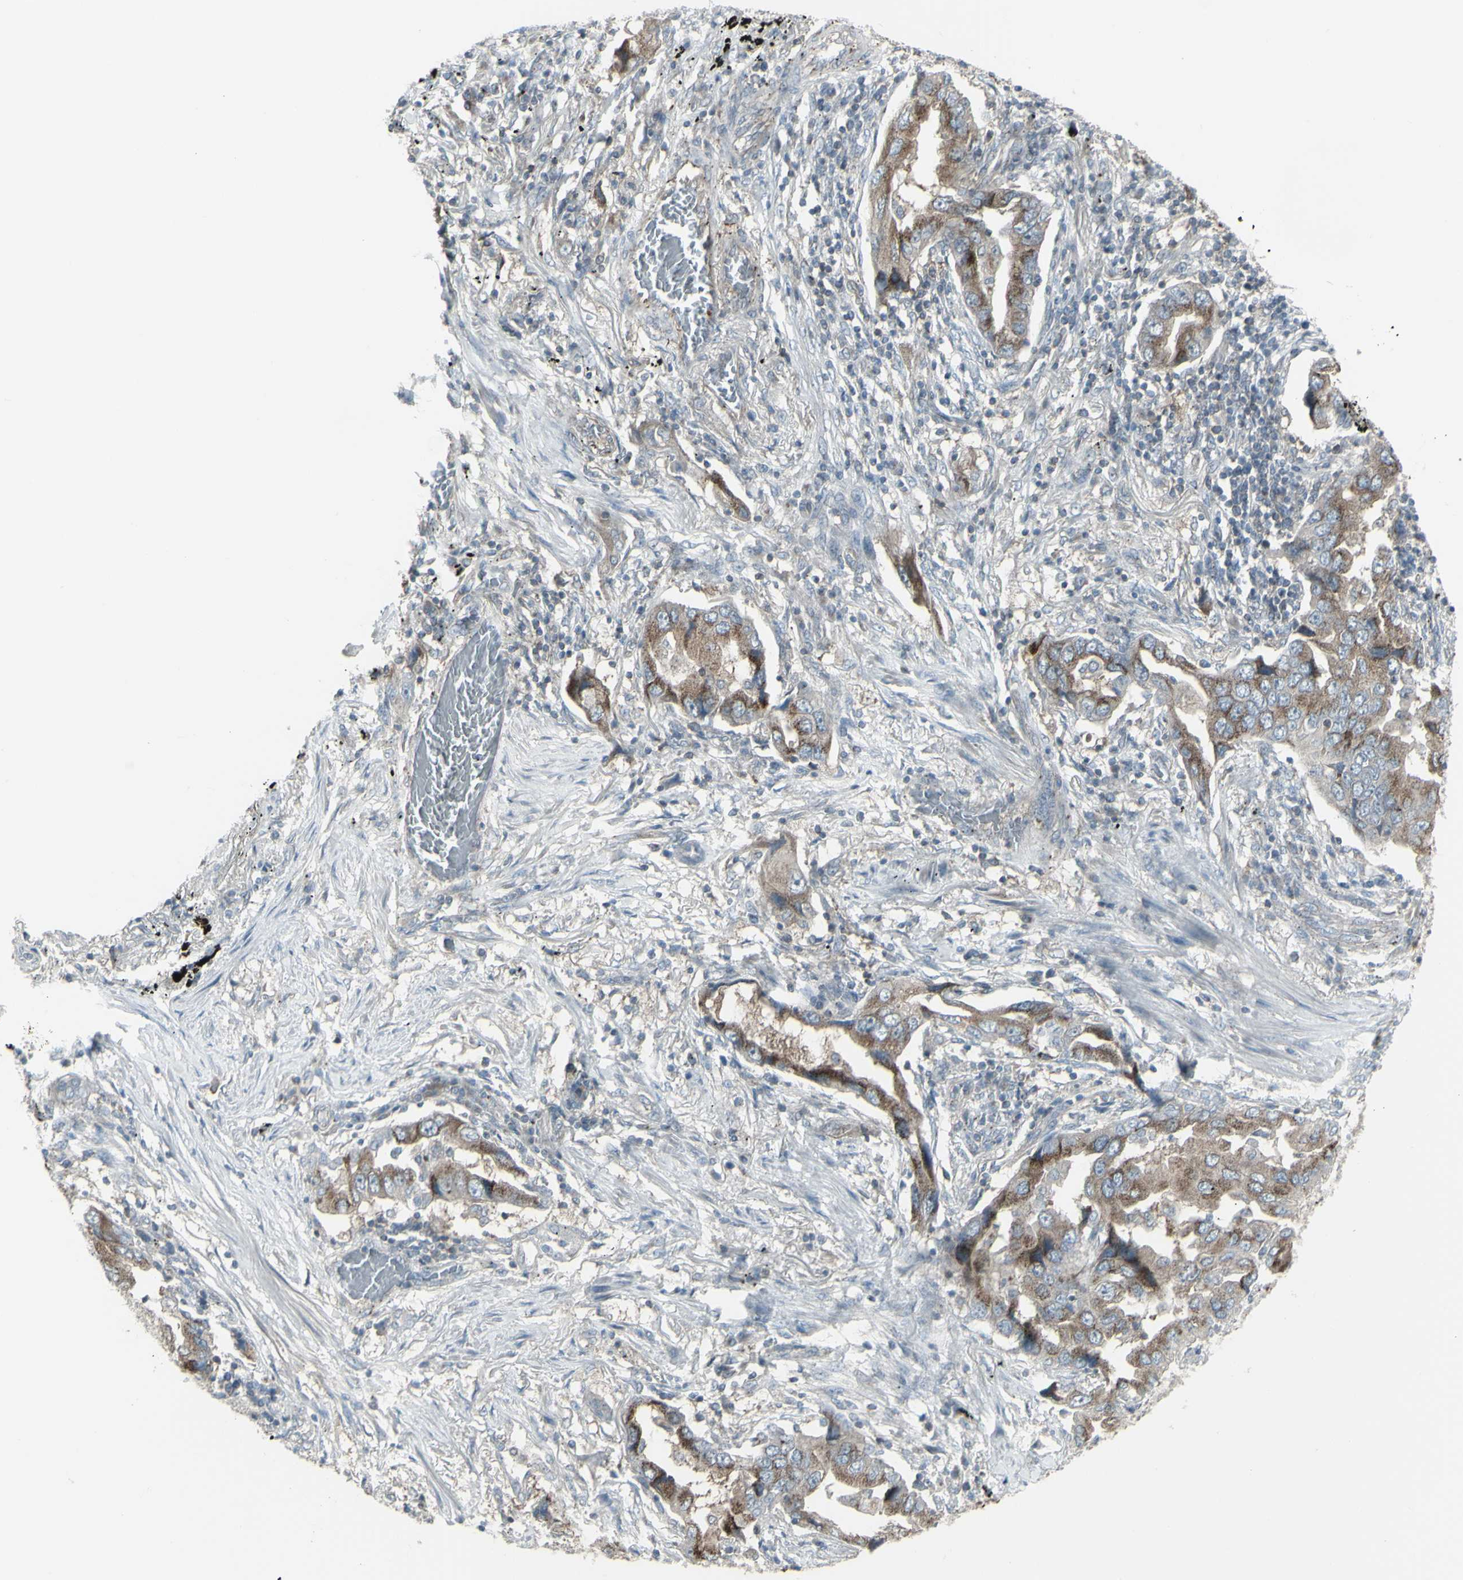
{"staining": {"intensity": "moderate", "quantity": ">75%", "location": "cytoplasmic/membranous"}, "tissue": "lung cancer", "cell_type": "Tumor cells", "image_type": "cancer", "snomed": [{"axis": "morphology", "description": "Adenocarcinoma, NOS"}, {"axis": "topography", "description": "Lung"}], "caption": "A high-resolution histopathology image shows IHC staining of lung cancer (adenocarcinoma), which reveals moderate cytoplasmic/membranous staining in about >75% of tumor cells.", "gene": "GALNT6", "patient": {"sex": "female", "age": 65}}